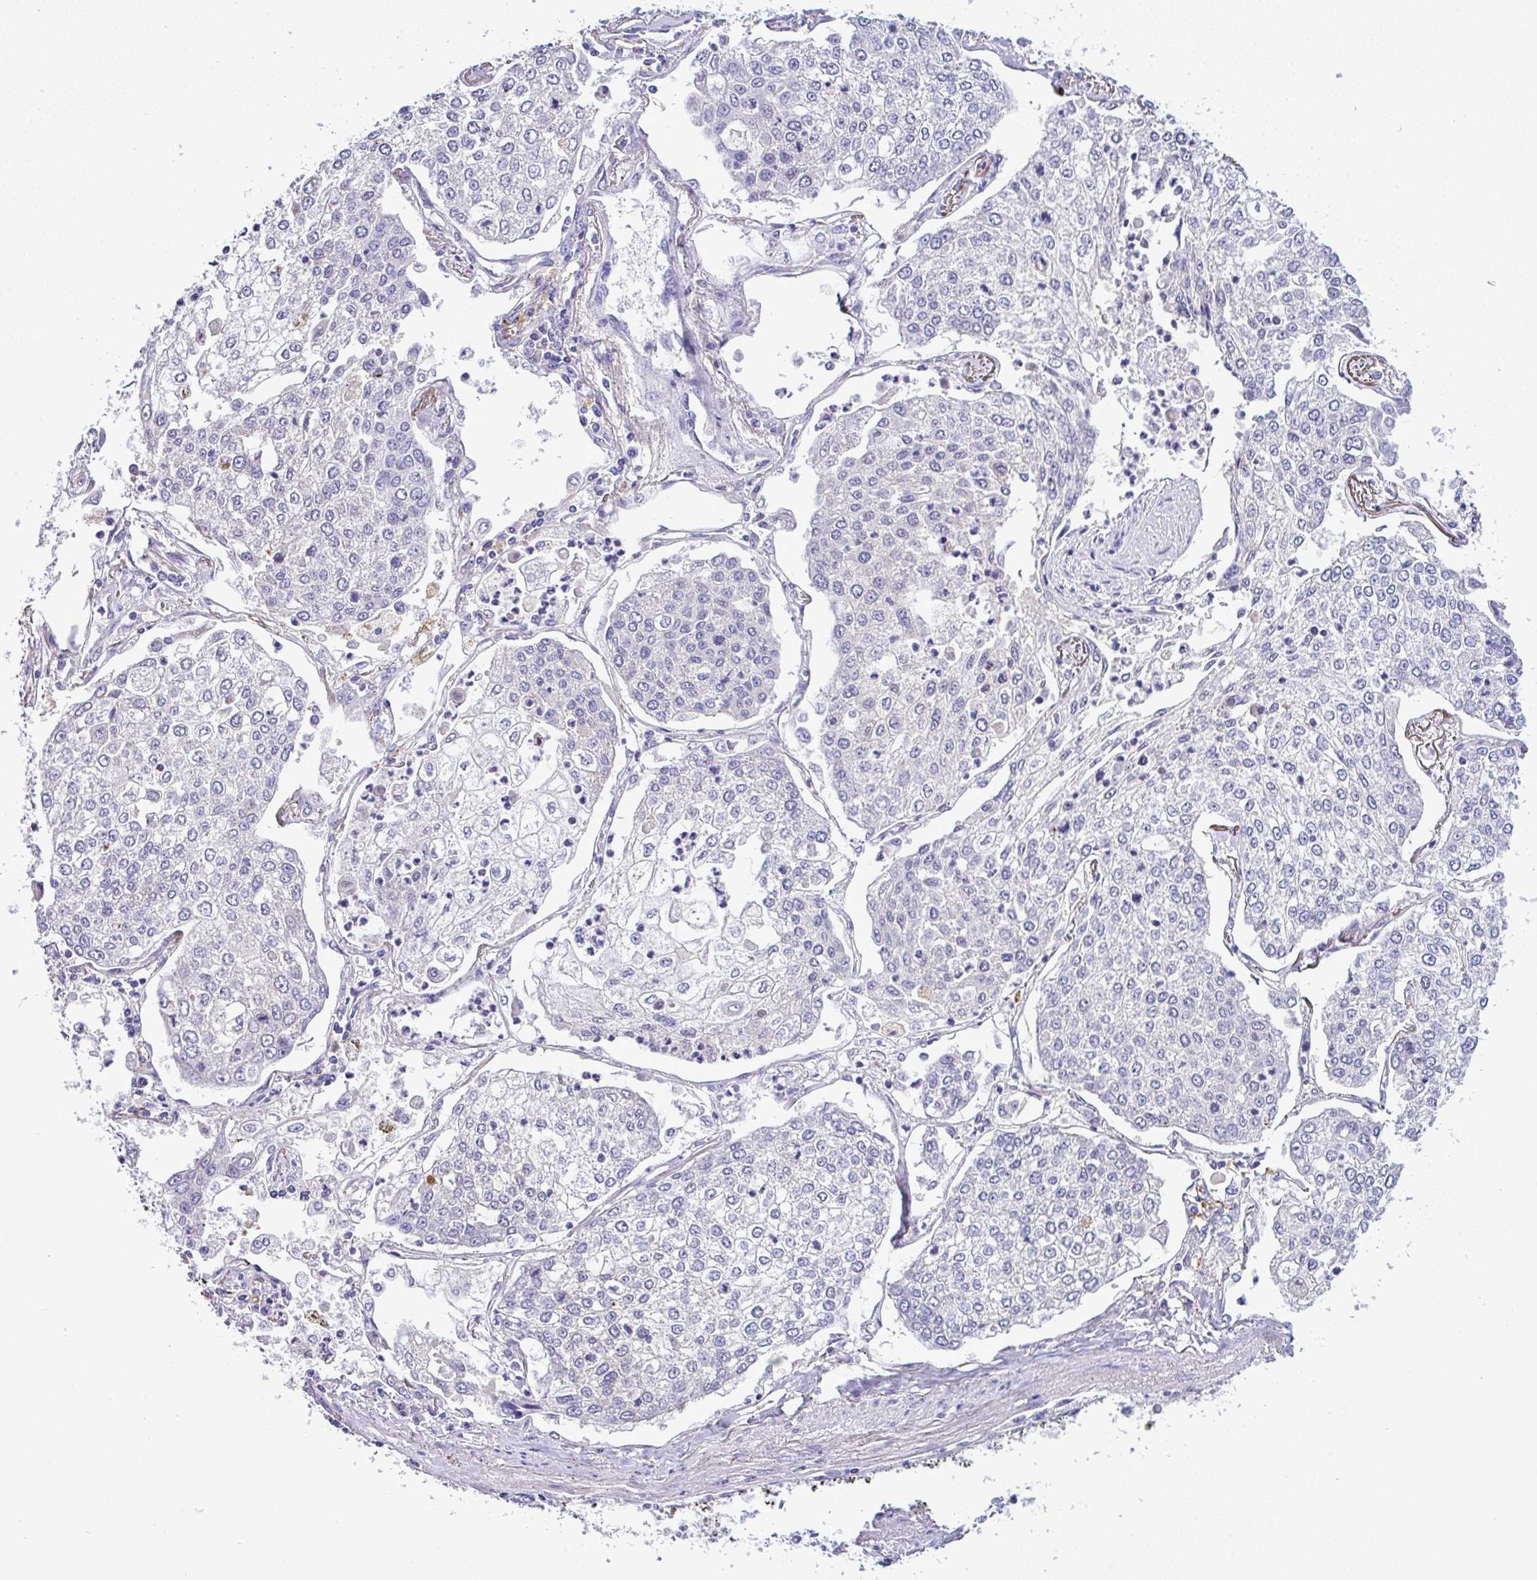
{"staining": {"intensity": "negative", "quantity": "none", "location": "none"}, "tissue": "lung cancer", "cell_type": "Tumor cells", "image_type": "cancer", "snomed": [{"axis": "morphology", "description": "Squamous cell carcinoma, NOS"}, {"axis": "topography", "description": "Lung"}], "caption": "Immunohistochemistry (IHC) micrograph of human lung cancer stained for a protein (brown), which demonstrates no staining in tumor cells.", "gene": "ST8SIA2", "patient": {"sex": "male", "age": 74}}